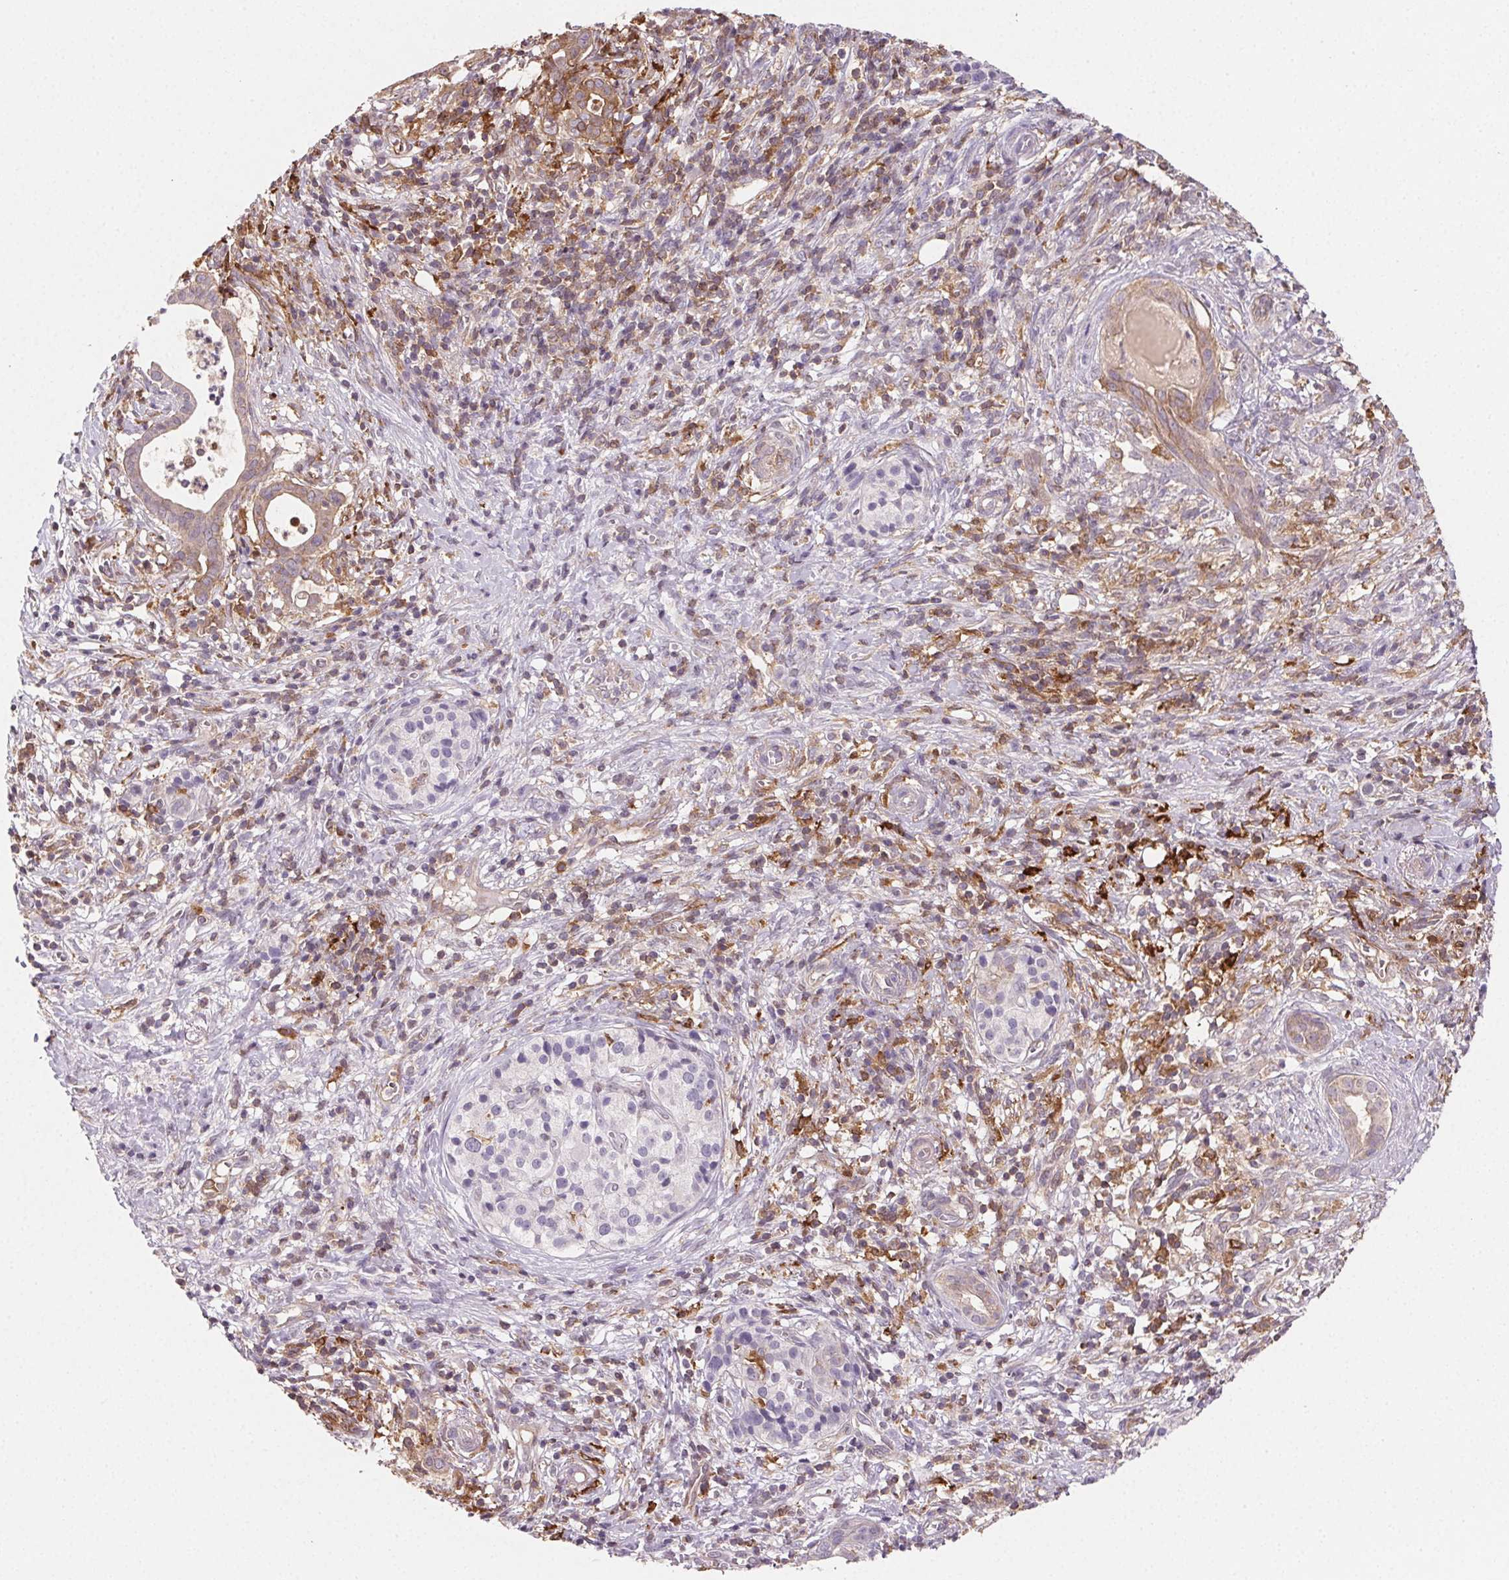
{"staining": {"intensity": "weak", "quantity": ">75%", "location": "cytoplasmic/membranous"}, "tissue": "pancreatic cancer", "cell_type": "Tumor cells", "image_type": "cancer", "snomed": [{"axis": "morphology", "description": "Adenocarcinoma, NOS"}, {"axis": "topography", "description": "Pancreas"}], "caption": "Tumor cells display low levels of weak cytoplasmic/membranous staining in about >75% of cells in pancreatic cancer.", "gene": "GBP1", "patient": {"sex": "male", "age": 61}}